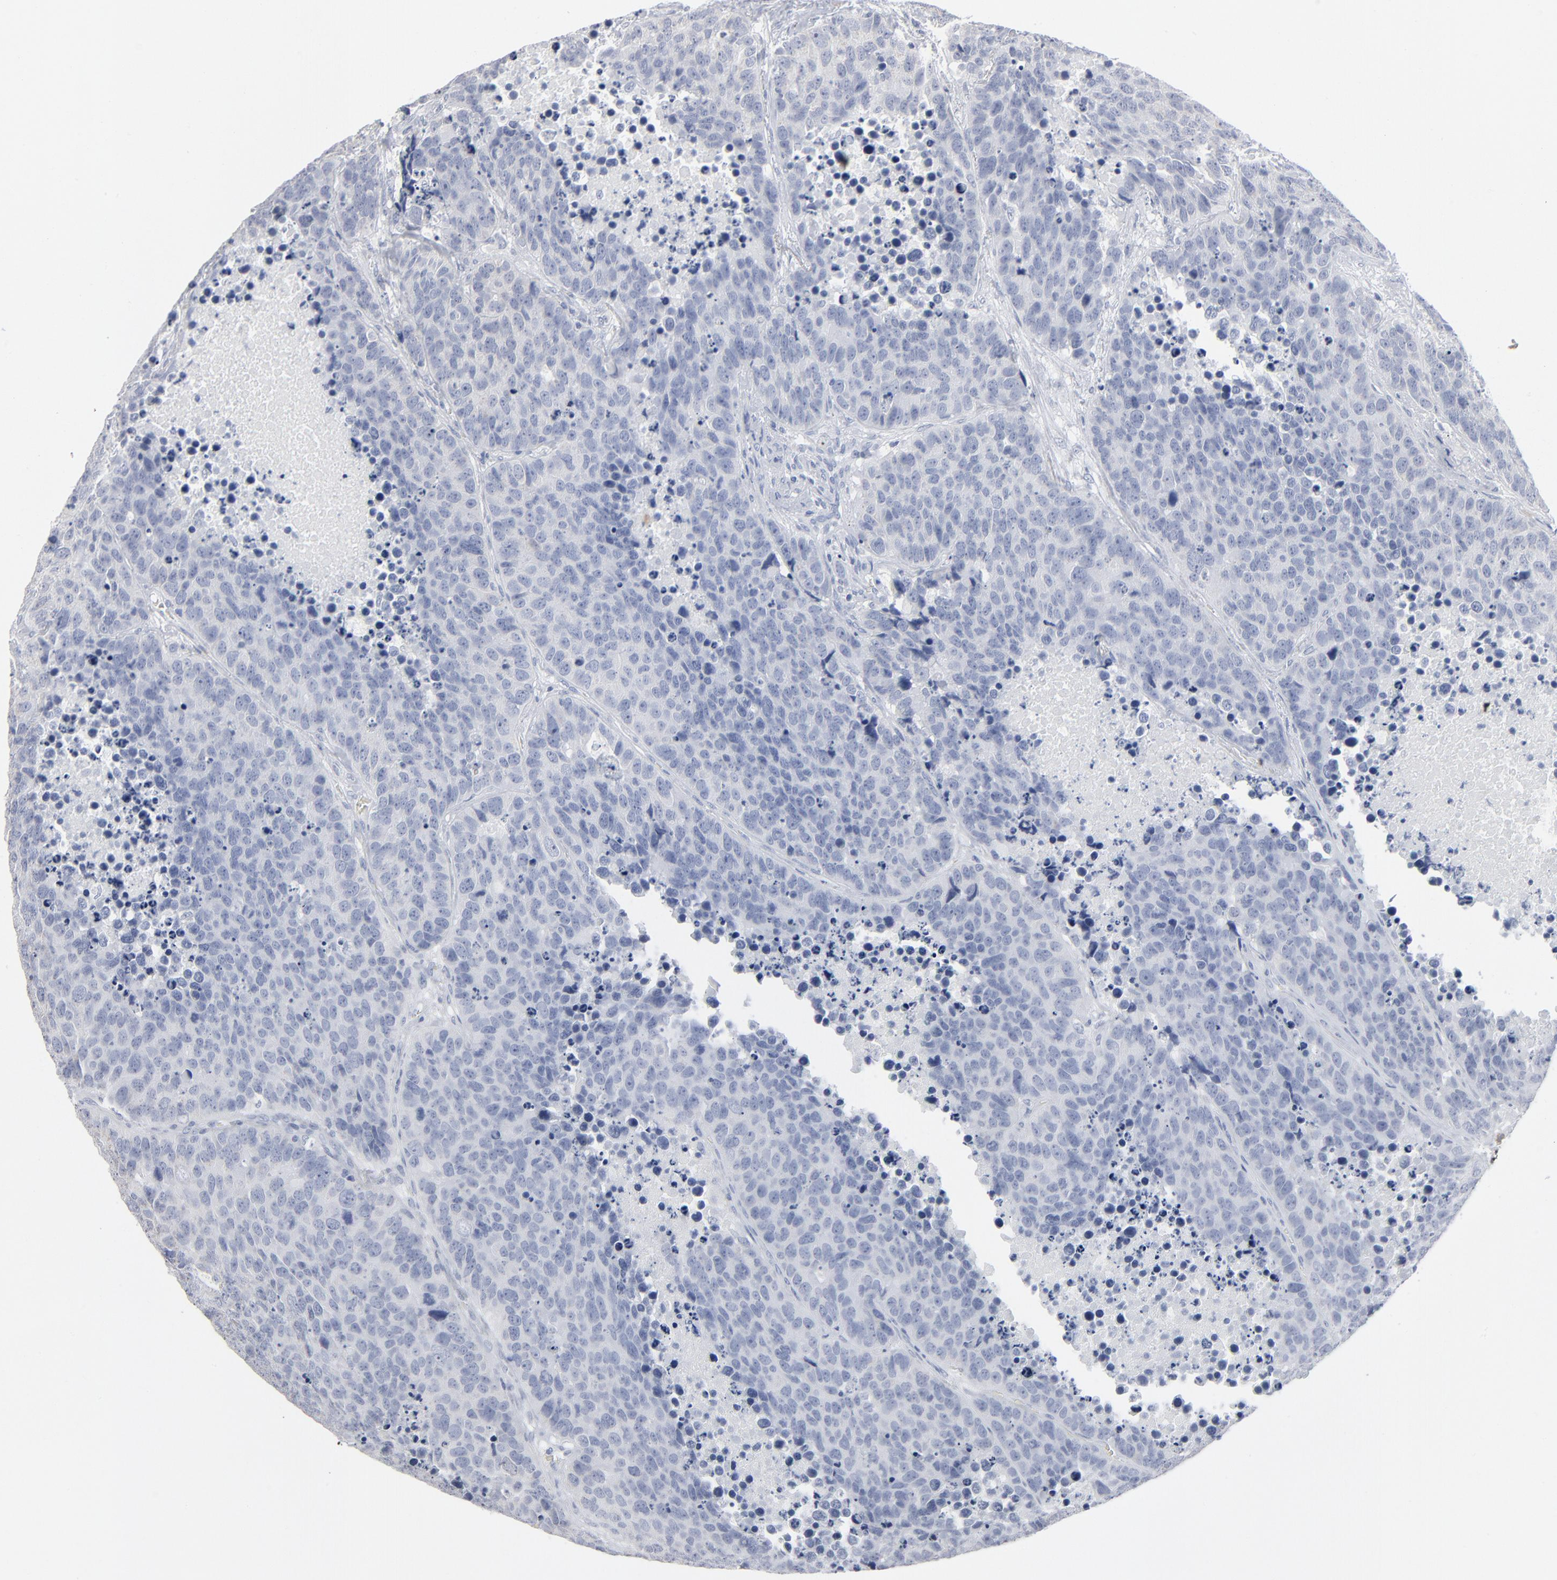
{"staining": {"intensity": "negative", "quantity": "none", "location": "none"}, "tissue": "carcinoid", "cell_type": "Tumor cells", "image_type": "cancer", "snomed": [{"axis": "morphology", "description": "Carcinoid, malignant, NOS"}, {"axis": "topography", "description": "Lung"}], "caption": "Photomicrograph shows no protein expression in tumor cells of carcinoid tissue.", "gene": "PAGE1", "patient": {"sex": "male", "age": 60}}